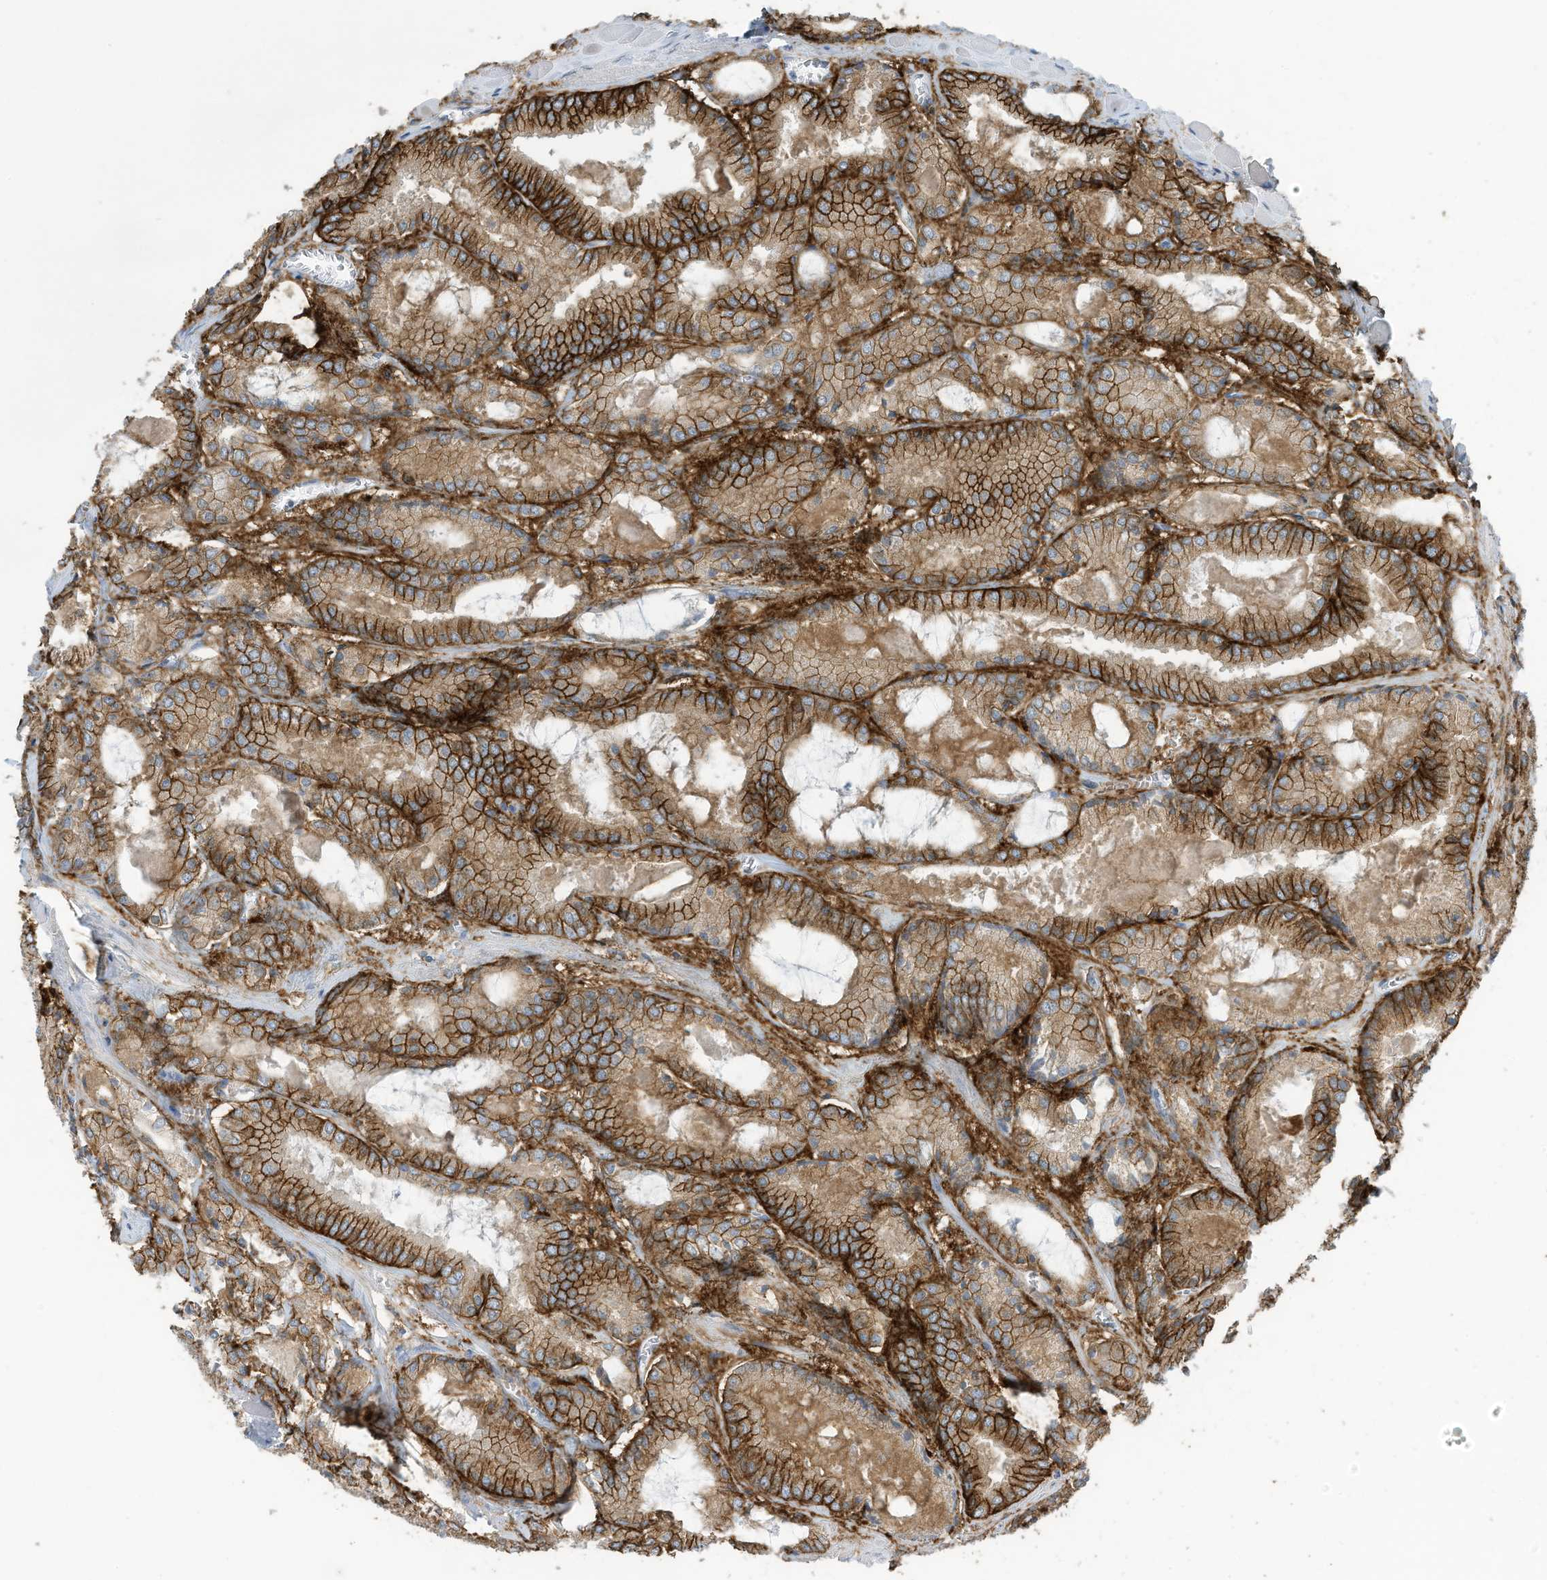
{"staining": {"intensity": "strong", "quantity": ">75%", "location": "cytoplasmic/membranous"}, "tissue": "prostate cancer", "cell_type": "Tumor cells", "image_type": "cancer", "snomed": [{"axis": "morphology", "description": "Adenocarcinoma, Low grade"}, {"axis": "topography", "description": "Prostate"}], "caption": "Strong cytoplasmic/membranous staining for a protein is appreciated in approximately >75% of tumor cells of prostate adenocarcinoma (low-grade) using IHC.", "gene": "SLC1A5", "patient": {"sex": "male", "age": 67}}